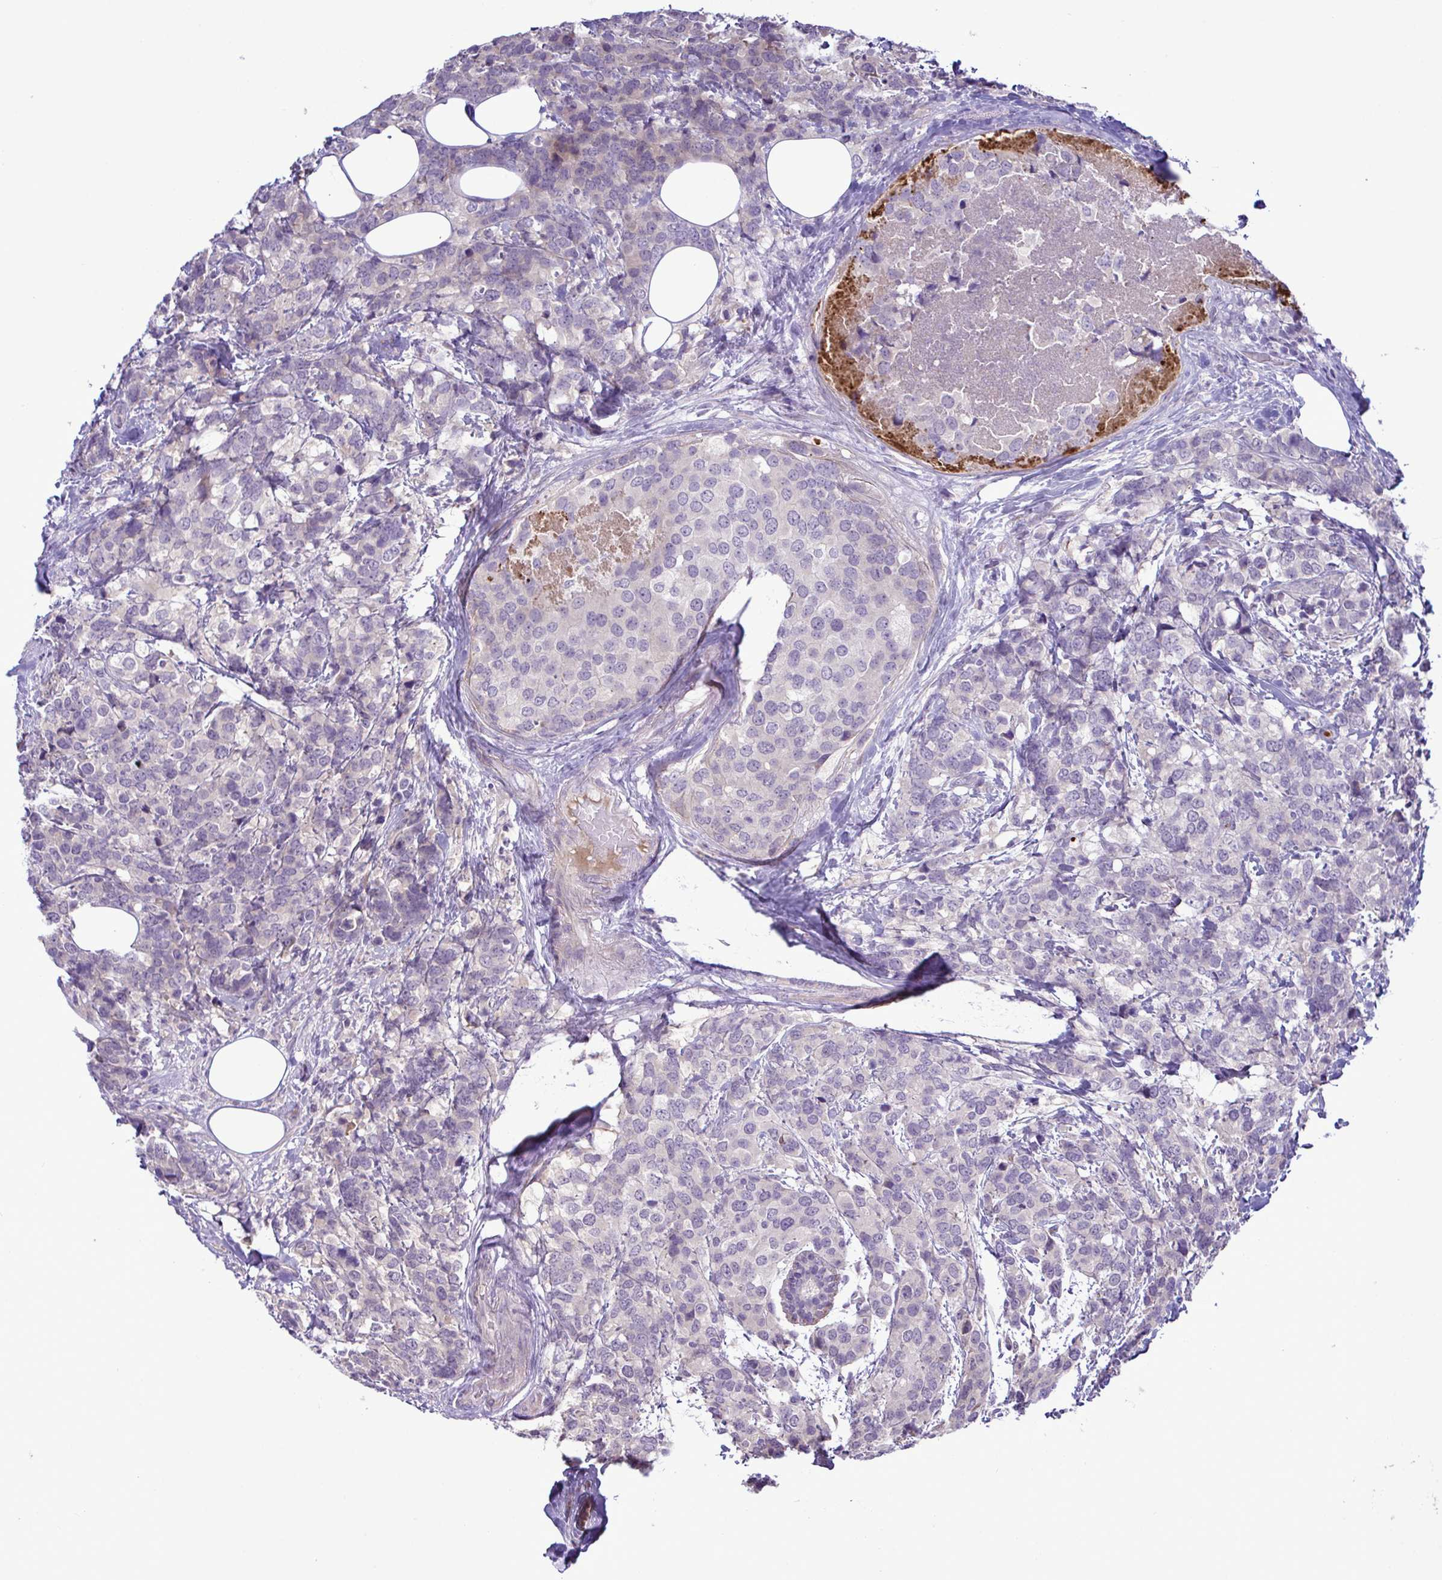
{"staining": {"intensity": "negative", "quantity": "none", "location": "none"}, "tissue": "breast cancer", "cell_type": "Tumor cells", "image_type": "cancer", "snomed": [{"axis": "morphology", "description": "Lobular carcinoma"}, {"axis": "topography", "description": "Breast"}], "caption": "Immunohistochemistry (IHC) of lobular carcinoma (breast) demonstrates no positivity in tumor cells.", "gene": "SYNPO2L", "patient": {"sex": "female", "age": 59}}